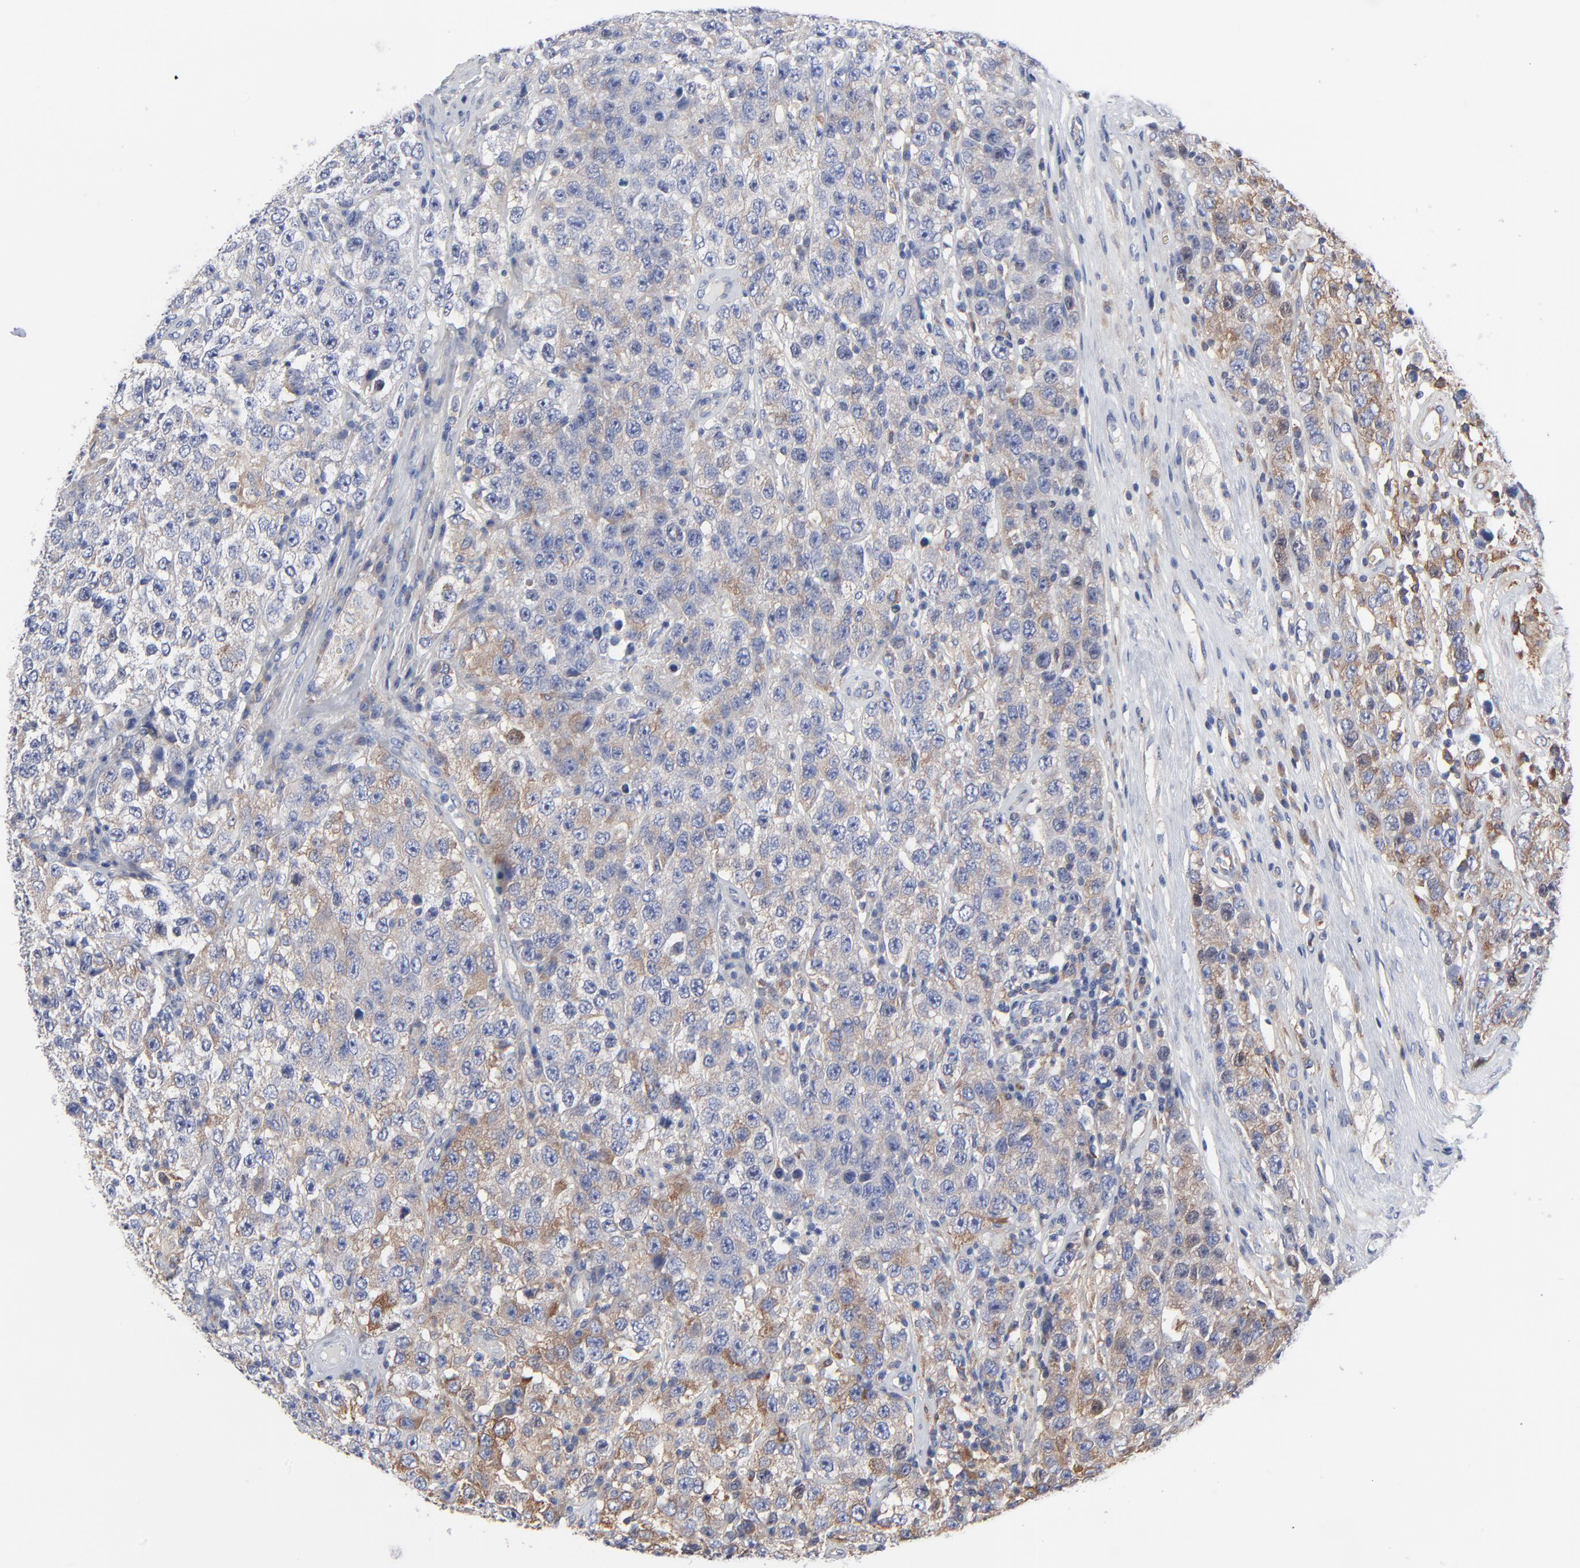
{"staining": {"intensity": "moderate", "quantity": "25%-75%", "location": "cytoplasmic/membranous"}, "tissue": "testis cancer", "cell_type": "Tumor cells", "image_type": "cancer", "snomed": [{"axis": "morphology", "description": "Seminoma, NOS"}, {"axis": "topography", "description": "Testis"}], "caption": "Protein expression analysis of human testis cancer reveals moderate cytoplasmic/membranous positivity in approximately 25%-75% of tumor cells.", "gene": "STAT2", "patient": {"sex": "male", "age": 52}}